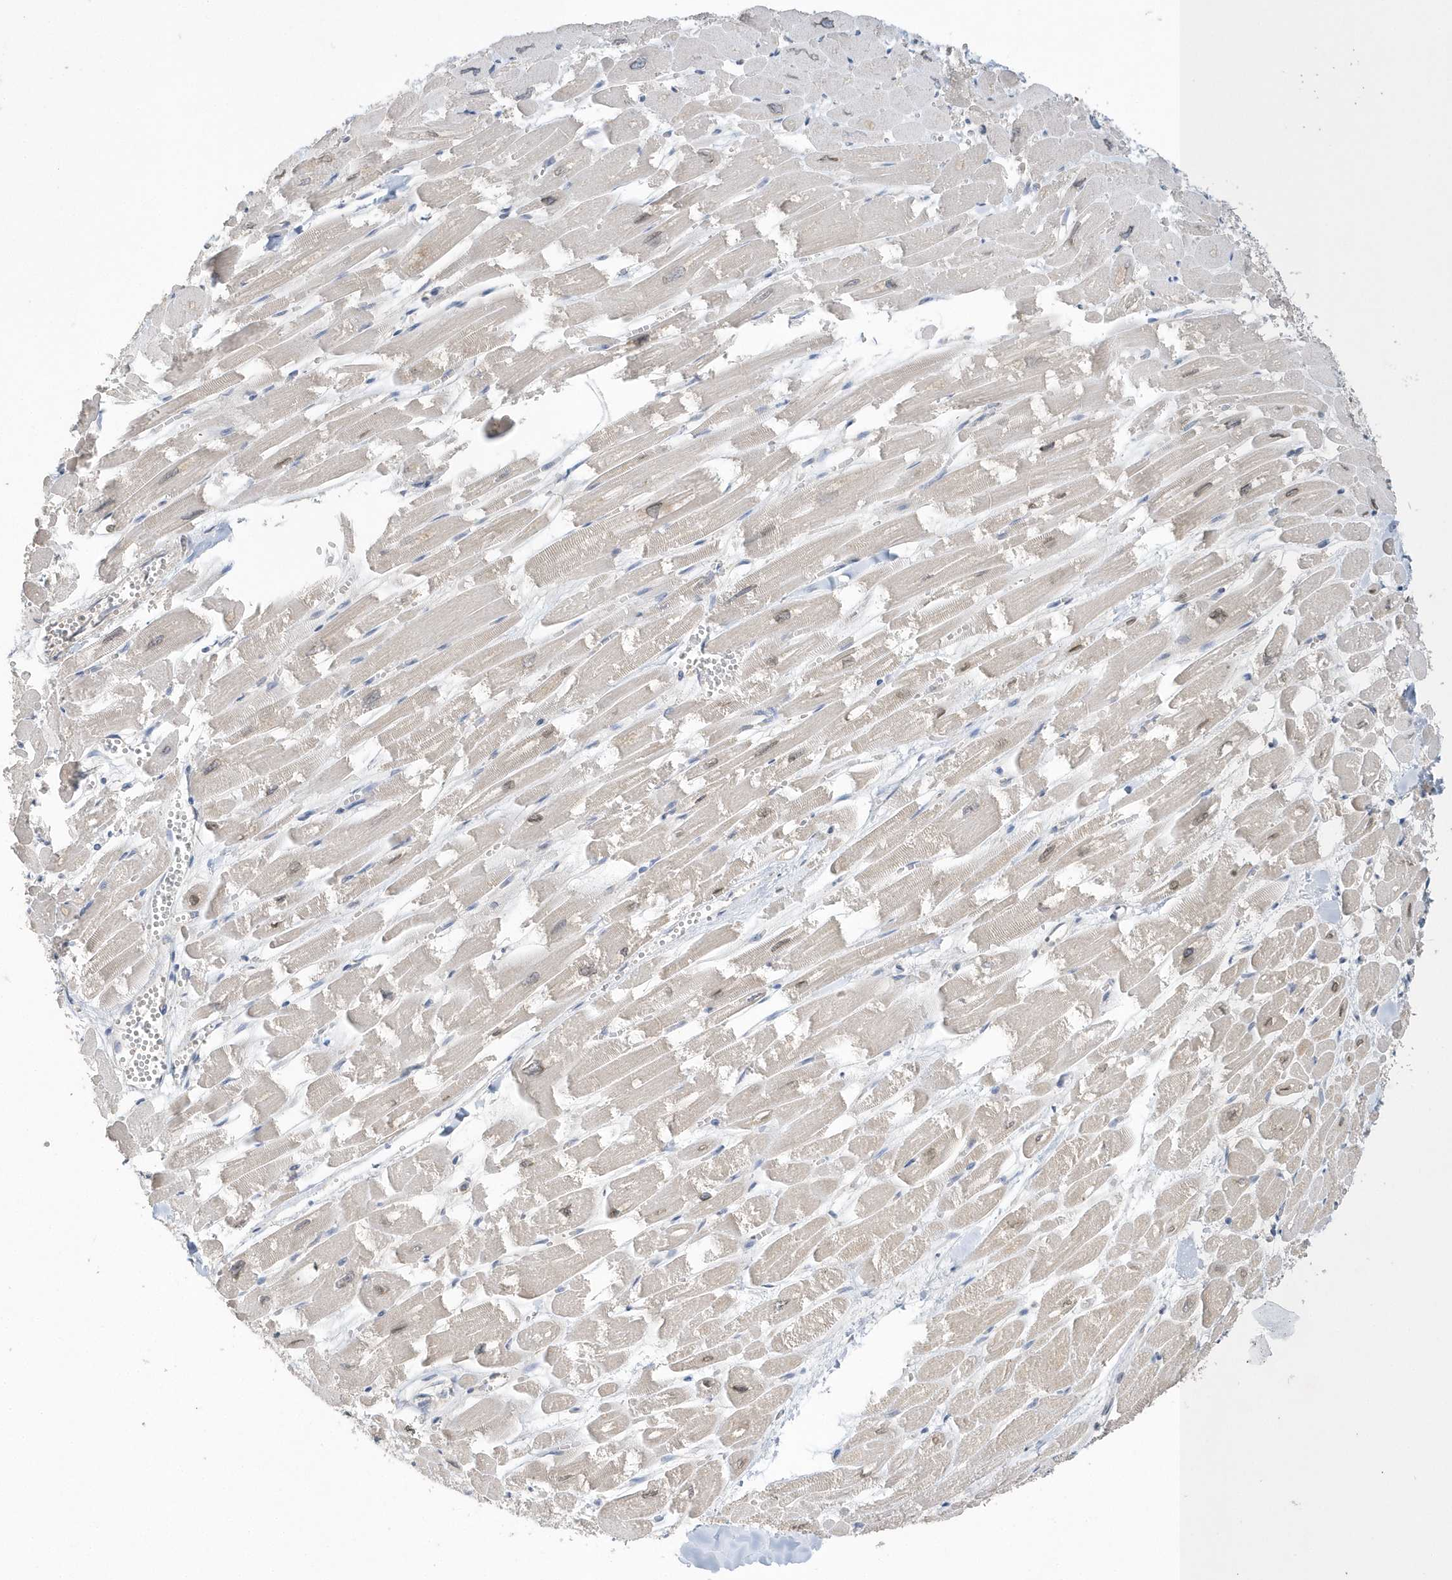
{"staining": {"intensity": "weak", "quantity": "25%-75%", "location": "cytoplasmic/membranous,nuclear"}, "tissue": "heart muscle", "cell_type": "Cardiomyocytes", "image_type": "normal", "snomed": [{"axis": "morphology", "description": "Normal tissue, NOS"}, {"axis": "topography", "description": "Heart"}], "caption": "Heart muscle stained with immunohistochemistry (IHC) demonstrates weak cytoplasmic/membranous,nuclear positivity in approximately 25%-75% of cardiomyocytes.", "gene": "SPATA5", "patient": {"sex": "male", "age": 54}}